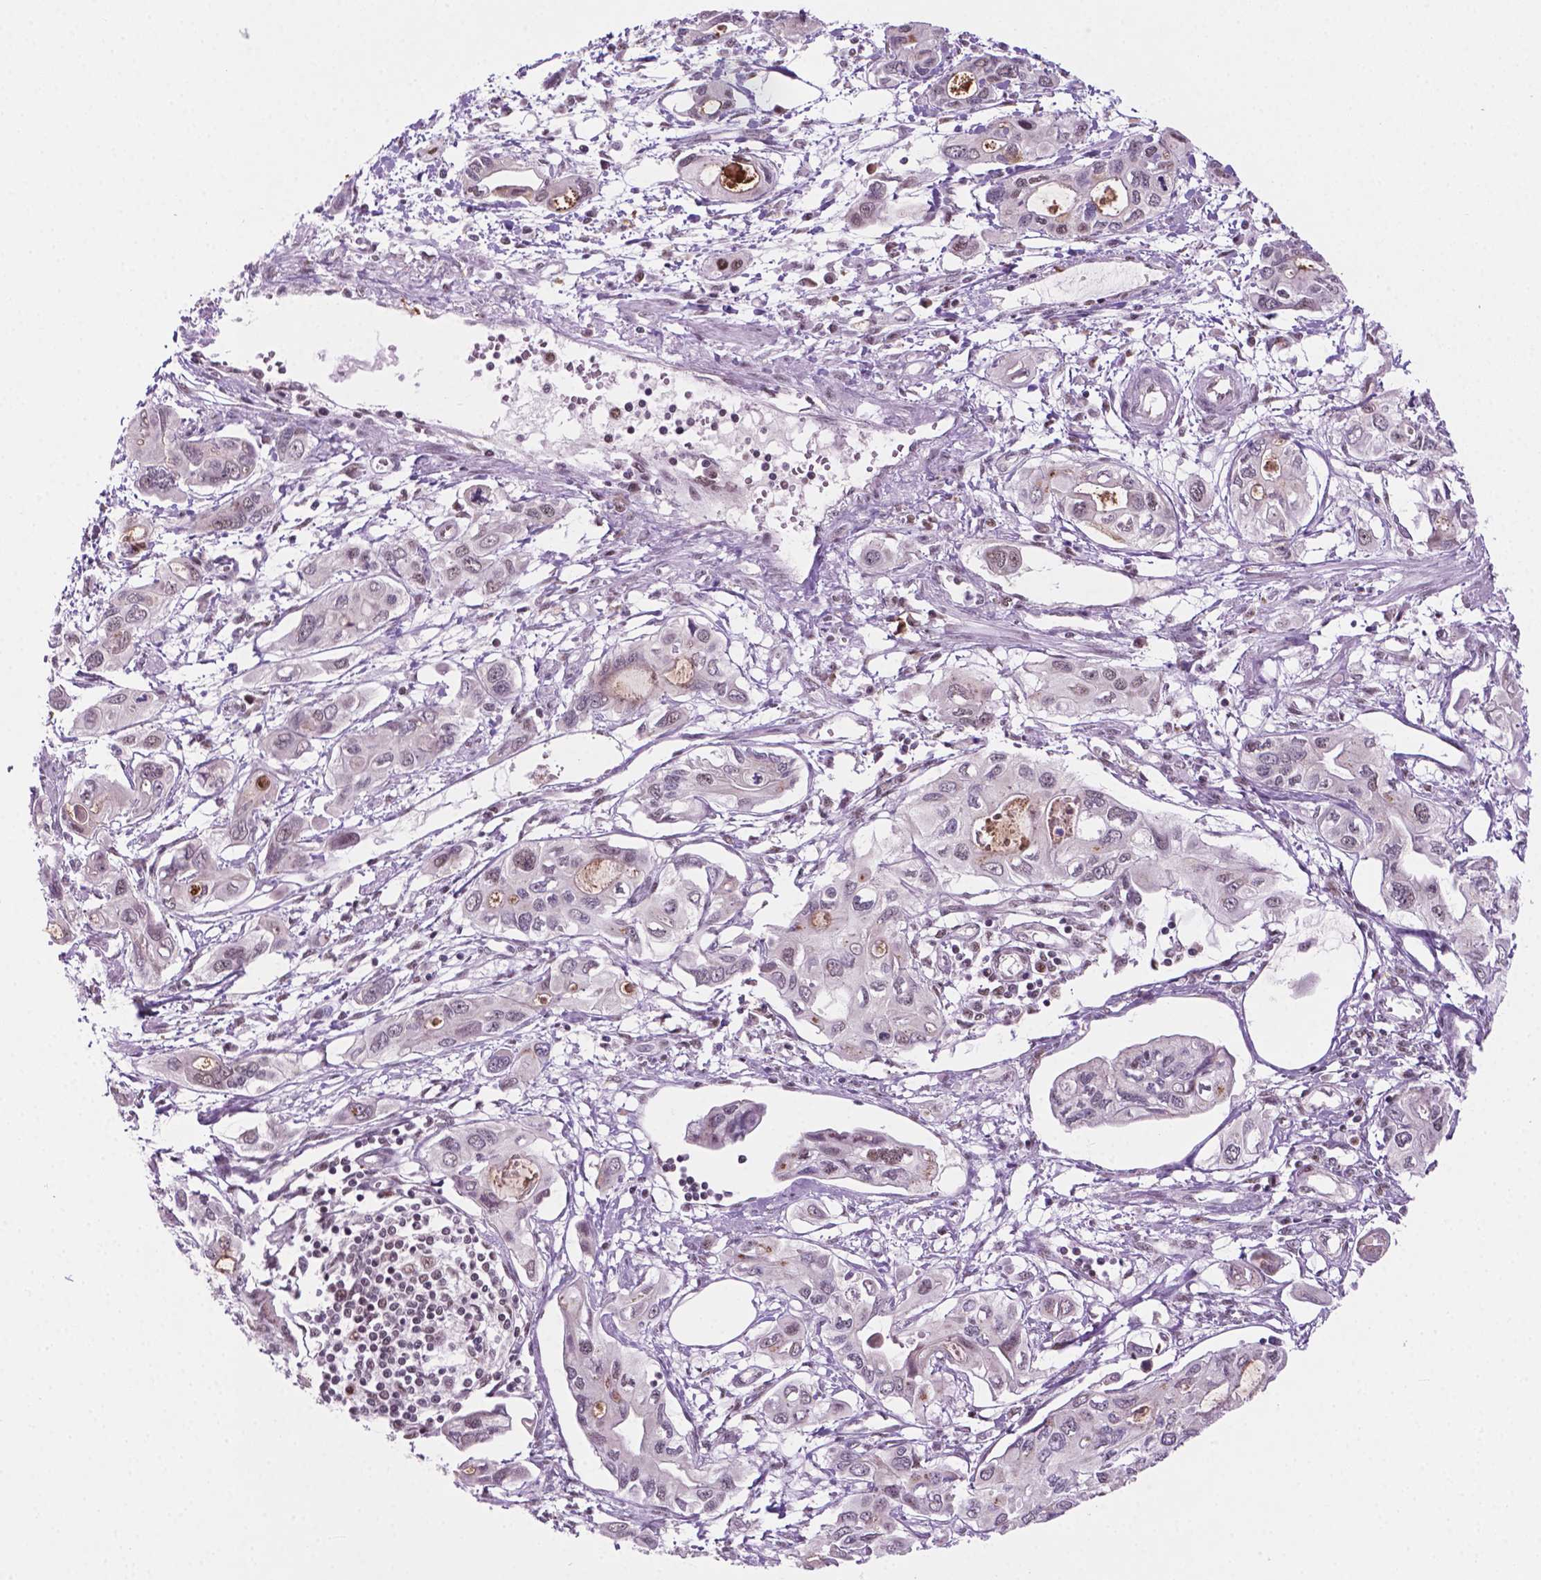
{"staining": {"intensity": "weak", "quantity": "<25%", "location": "nuclear"}, "tissue": "pancreatic cancer", "cell_type": "Tumor cells", "image_type": "cancer", "snomed": [{"axis": "morphology", "description": "Adenocarcinoma, NOS"}, {"axis": "topography", "description": "Pancreas"}], "caption": "Immunohistochemistry (IHC) of human pancreatic cancer (adenocarcinoma) exhibits no positivity in tumor cells.", "gene": "PHAX", "patient": {"sex": "male", "age": 60}}